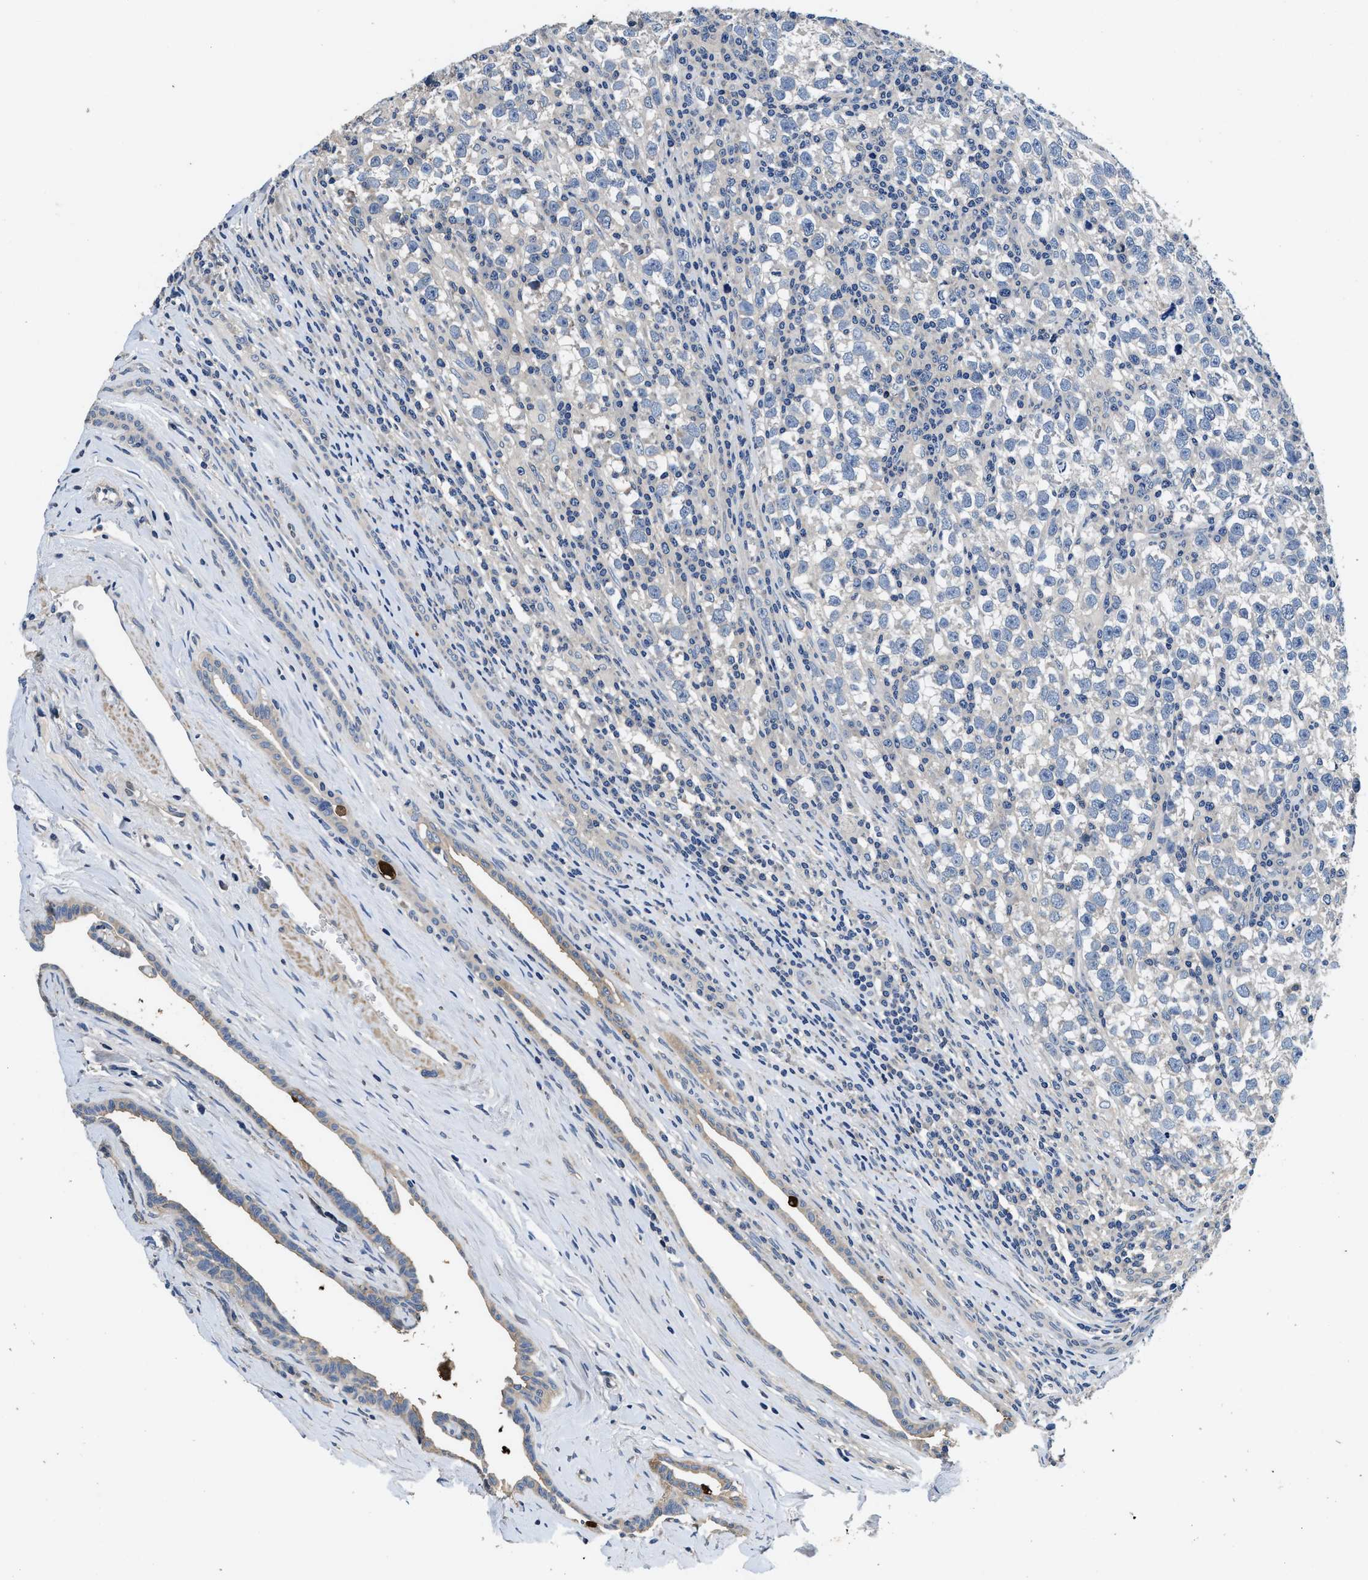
{"staining": {"intensity": "negative", "quantity": "none", "location": "none"}, "tissue": "testis cancer", "cell_type": "Tumor cells", "image_type": "cancer", "snomed": [{"axis": "morphology", "description": "Normal tissue, NOS"}, {"axis": "morphology", "description": "Seminoma, NOS"}, {"axis": "topography", "description": "Testis"}], "caption": "Immunohistochemistry micrograph of neoplastic tissue: testis cancer (seminoma) stained with DAB (3,3'-diaminobenzidine) demonstrates no significant protein staining in tumor cells.", "gene": "ANKIB1", "patient": {"sex": "male", "age": 43}}